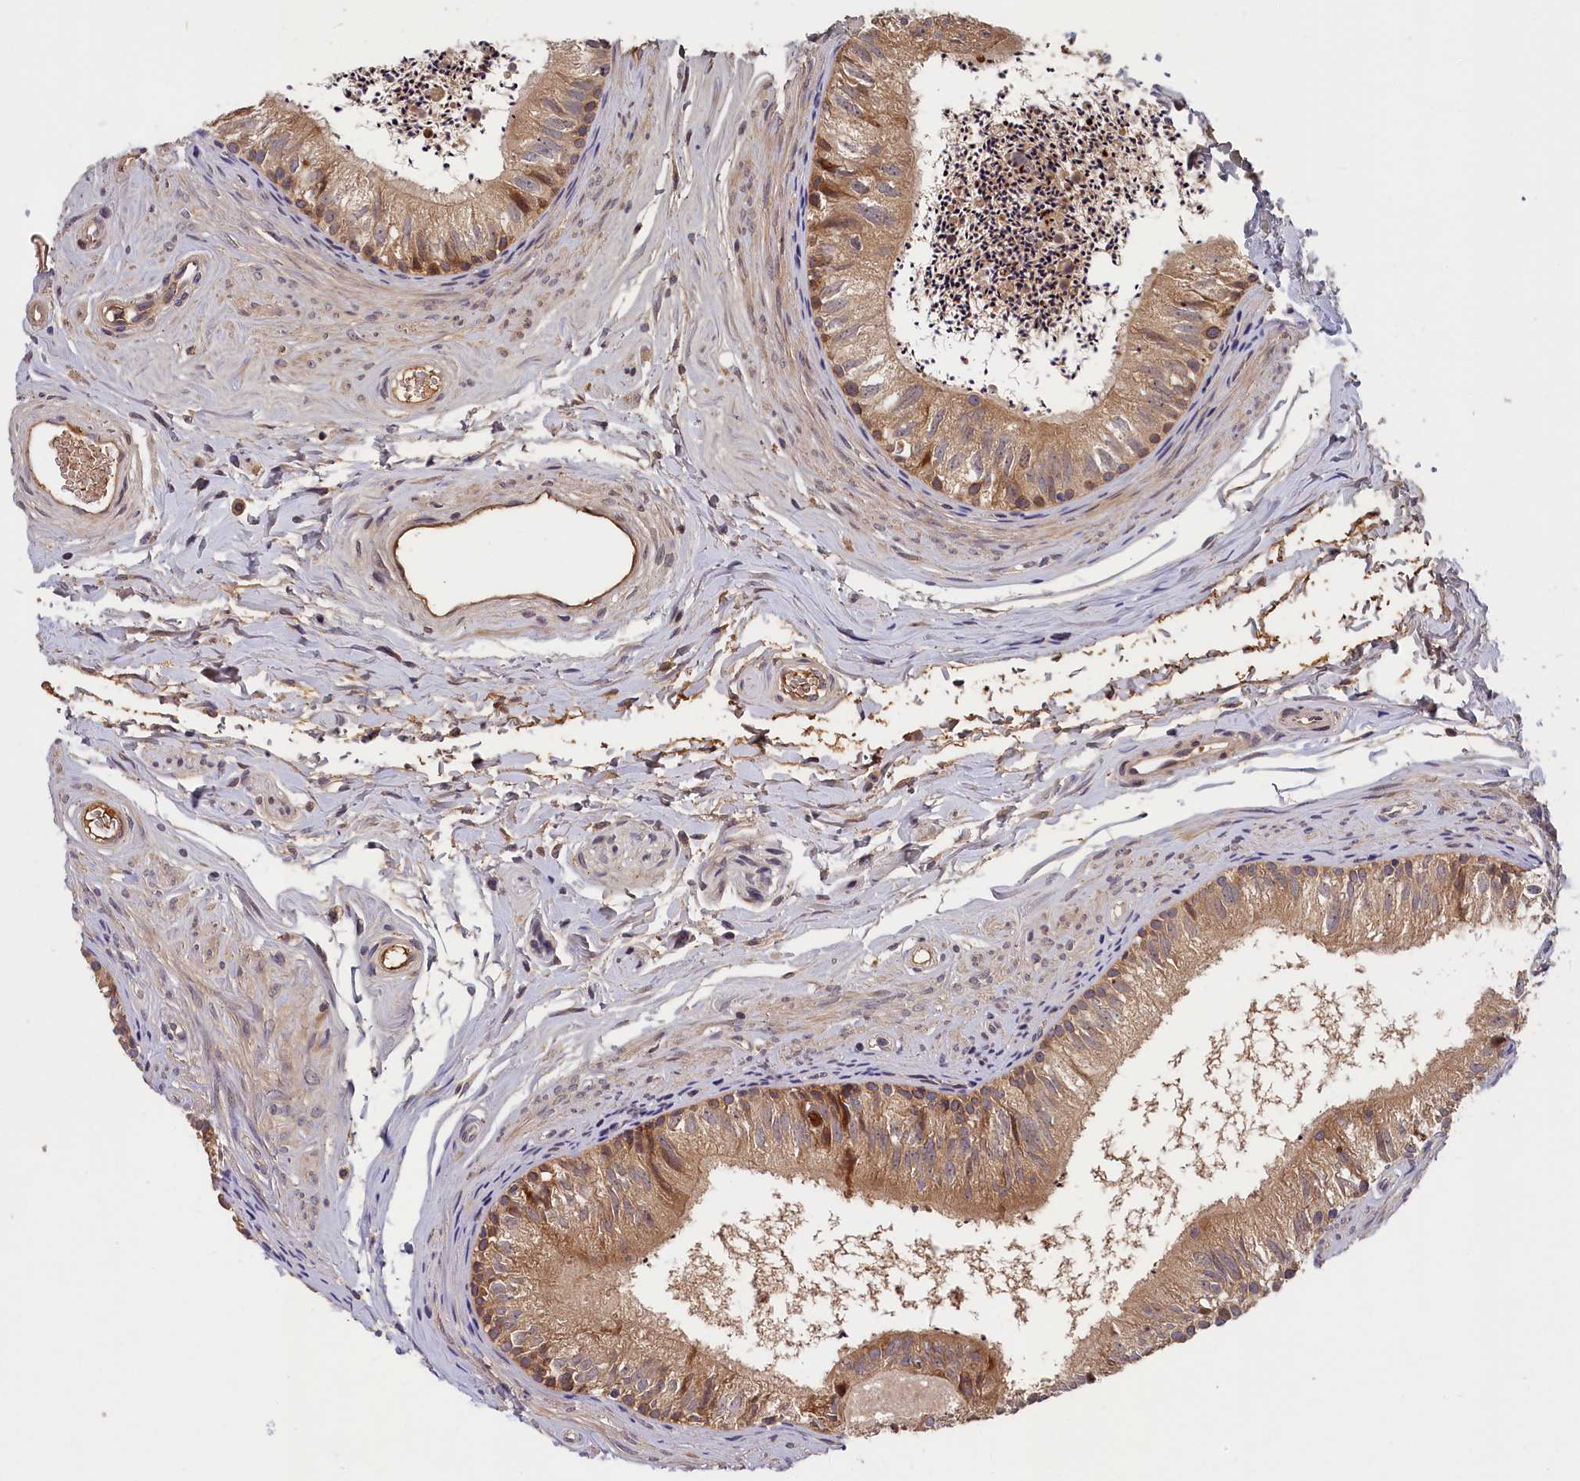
{"staining": {"intensity": "moderate", "quantity": ">75%", "location": "cytoplasmic/membranous"}, "tissue": "epididymis", "cell_type": "Glandular cells", "image_type": "normal", "snomed": [{"axis": "morphology", "description": "Normal tissue, NOS"}, {"axis": "topography", "description": "Epididymis"}], "caption": "Epididymis stained for a protein (brown) shows moderate cytoplasmic/membranous positive positivity in about >75% of glandular cells.", "gene": "ITIH1", "patient": {"sex": "male", "age": 56}}